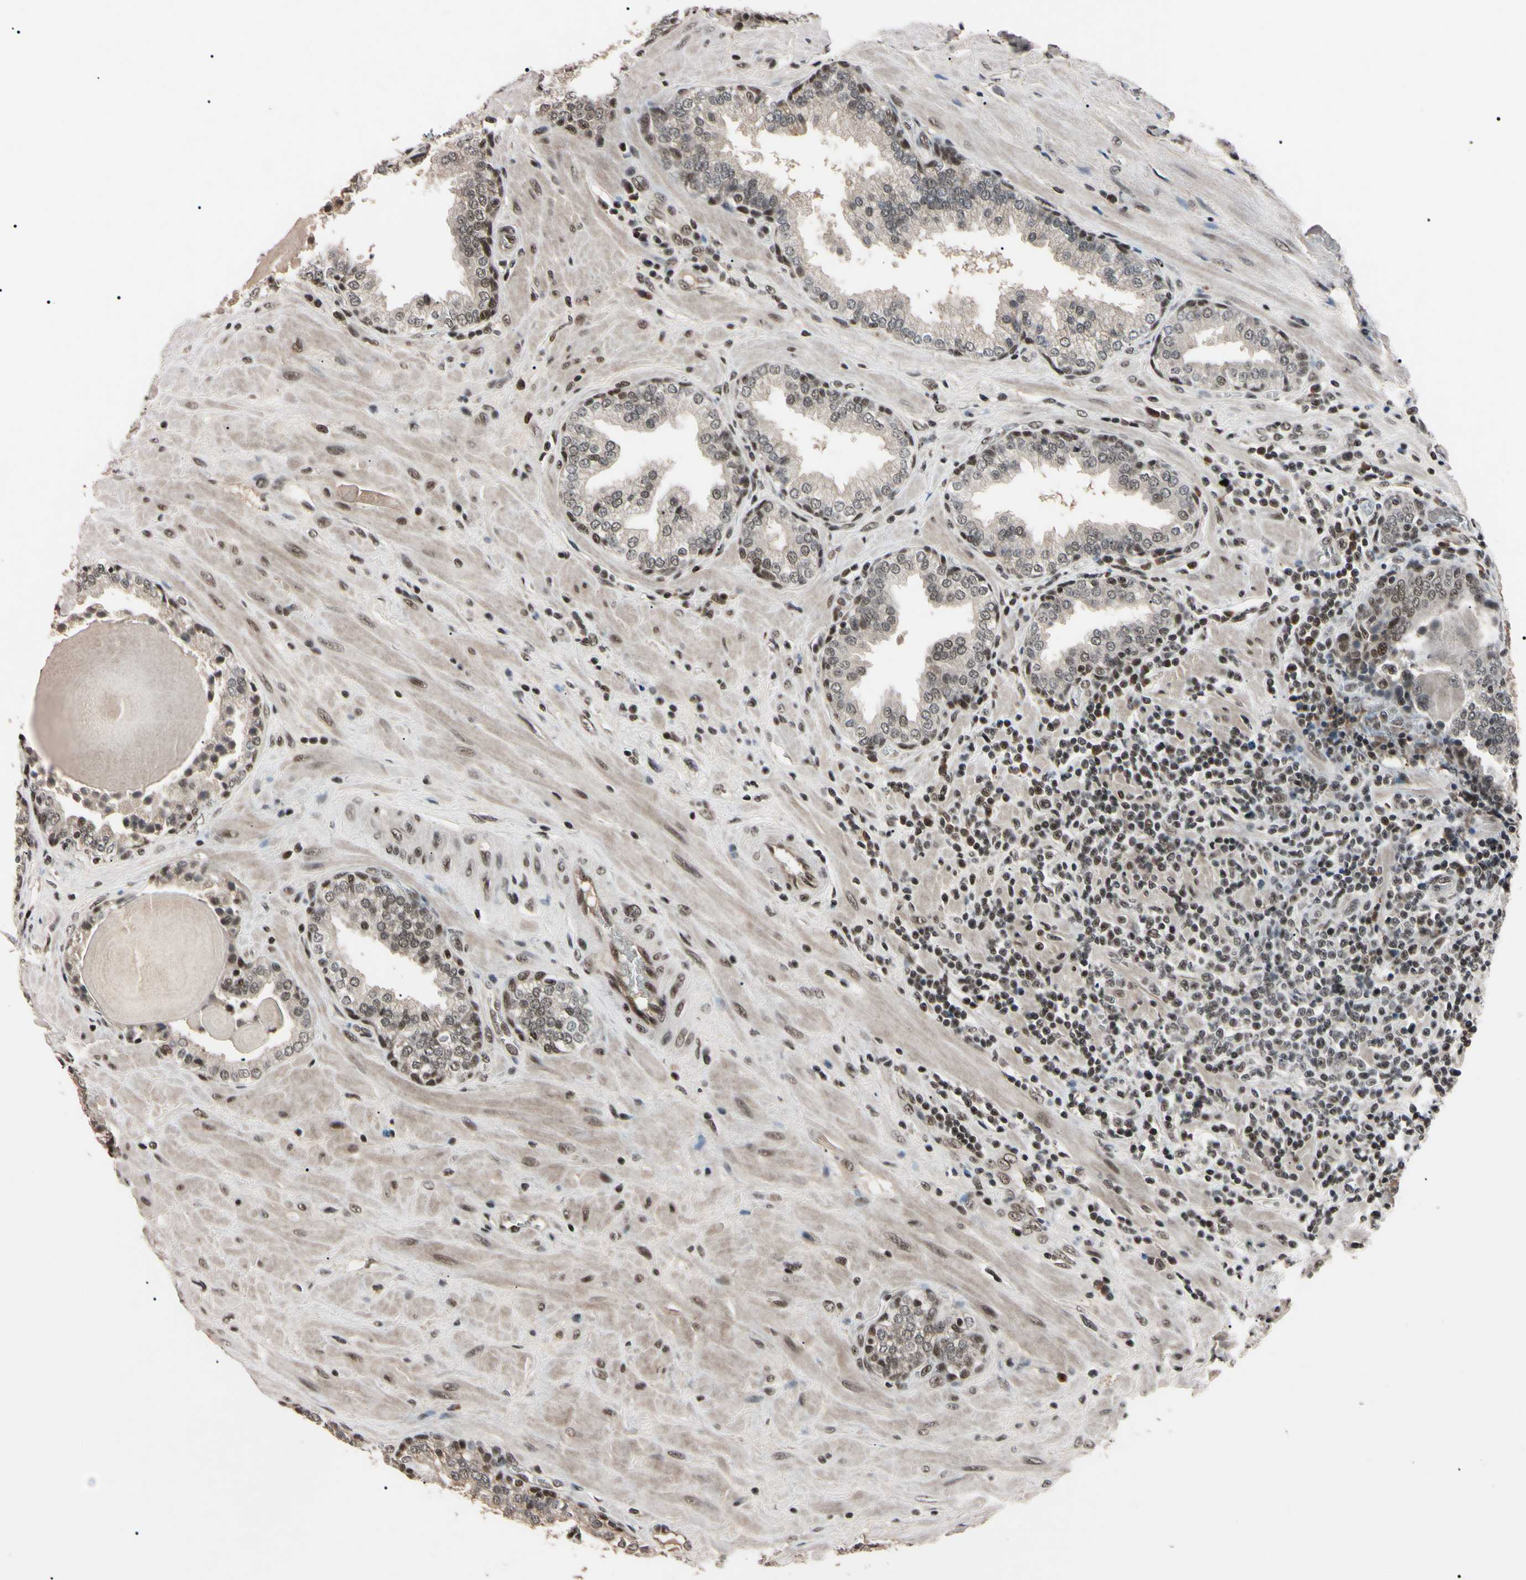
{"staining": {"intensity": "moderate", "quantity": "<25%", "location": "nuclear"}, "tissue": "prostate", "cell_type": "Glandular cells", "image_type": "normal", "snomed": [{"axis": "morphology", "description": "Normal tissue, NOS"}, {"axis": "topography", "description": "Prostate"}], "caption": "Immunohistochemical staining of normal prostate exhibits moderate nuclear protein staining in about <25% of glandular cells. Nuclei are stained in blue.", "gene": "YY1", "patient": {"sex": "male", "age": 51}}